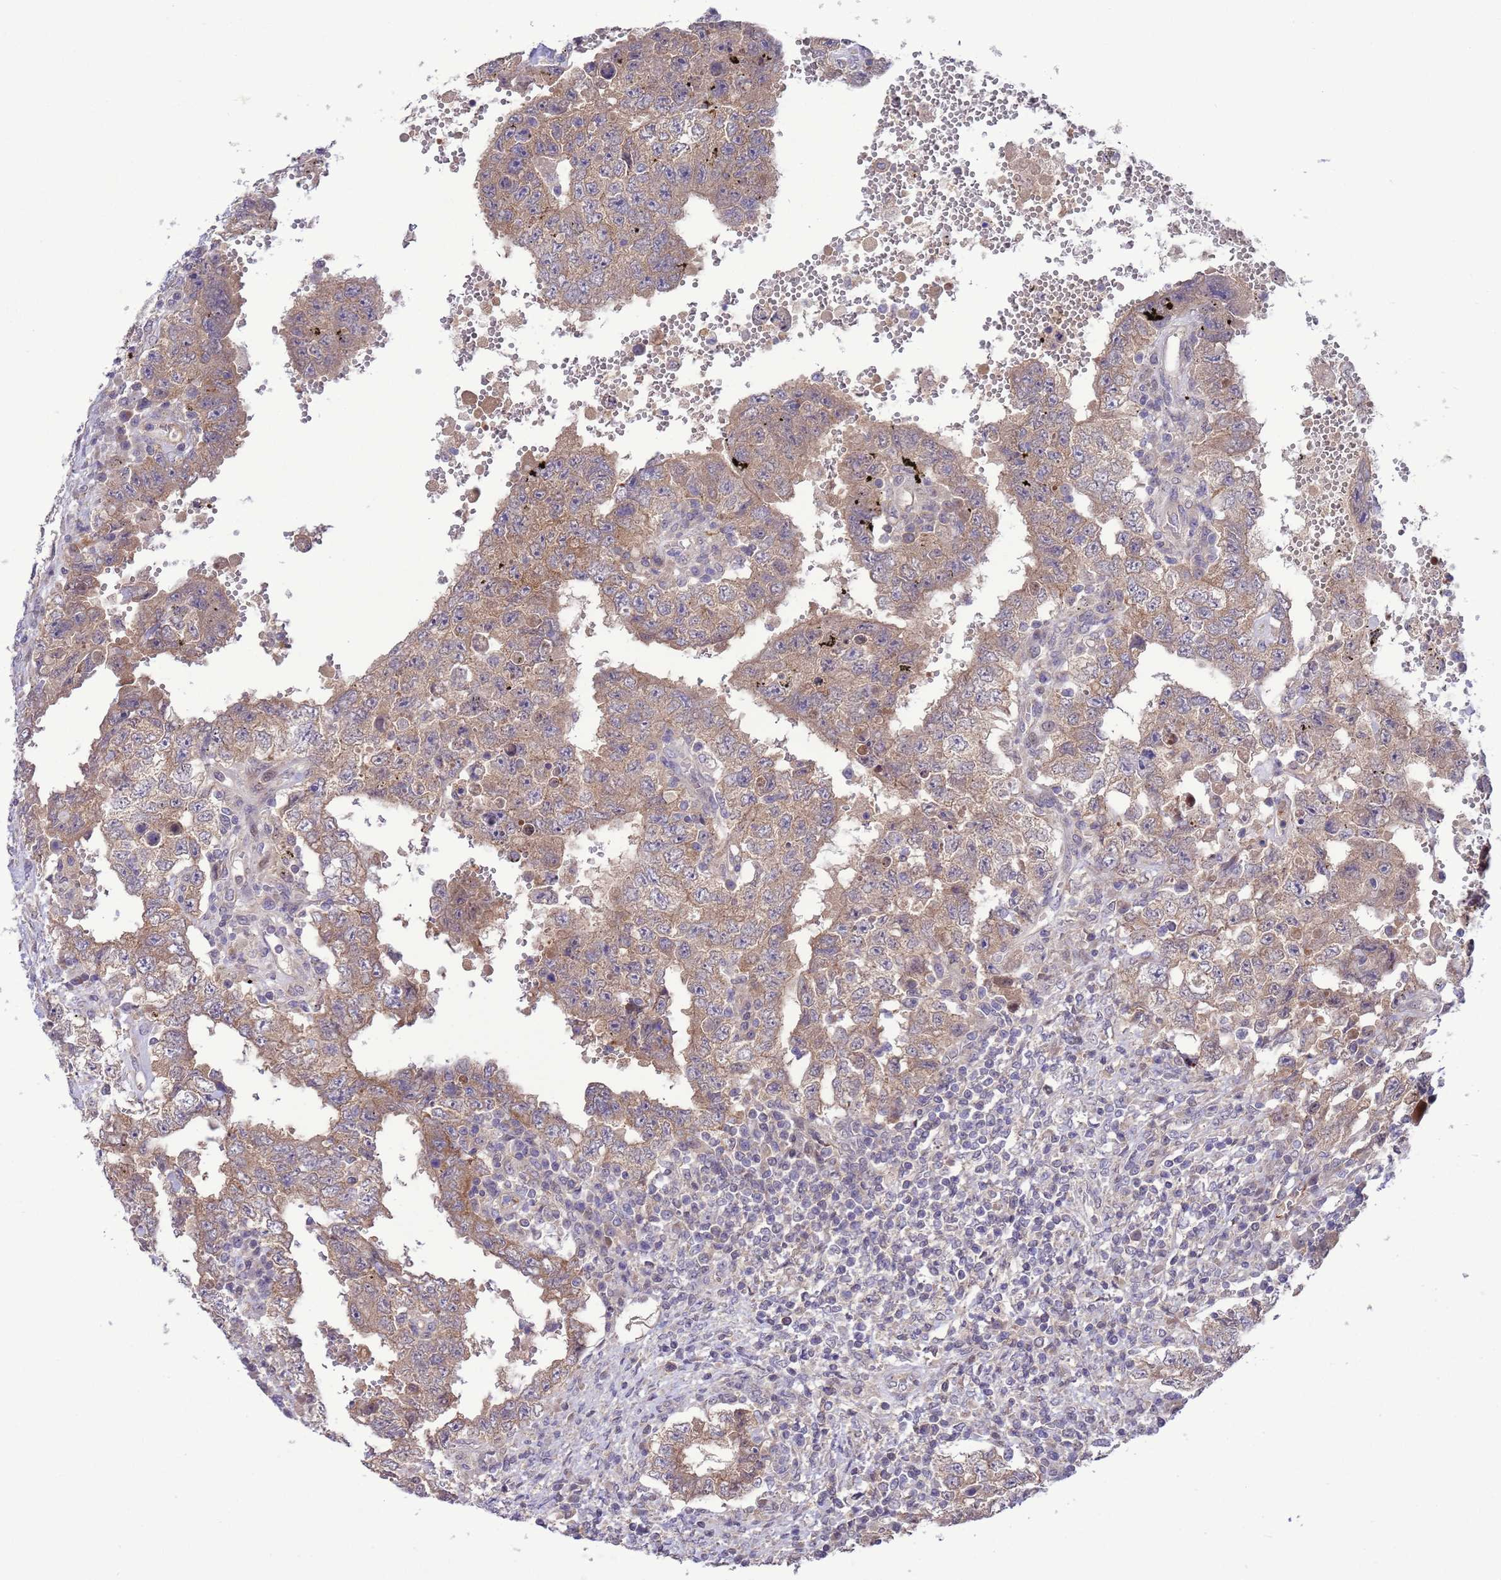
{"staining": {"intensity": "moderate", "quantity": ">75%", "location": "cytoplasmic/membranous"}, "tissue": "testis cancer", "cell_type": "Tumor cells", "image_type": "cancer", "snomed": [{"axis": "morphology", "description": "Carcinoma, Embryonal, NOS"}, {"axis": "topography", "description": "Testis"}], "caption": "Testis cancer (embryonal carcinoma) was stained to show a protein in brown. There is medium levels of moderate cytoplasmic/membranous expression in approximately >75% of tumor cells.", "gene": "GJA10", "patient": {"sex": "male", "age": 26}}